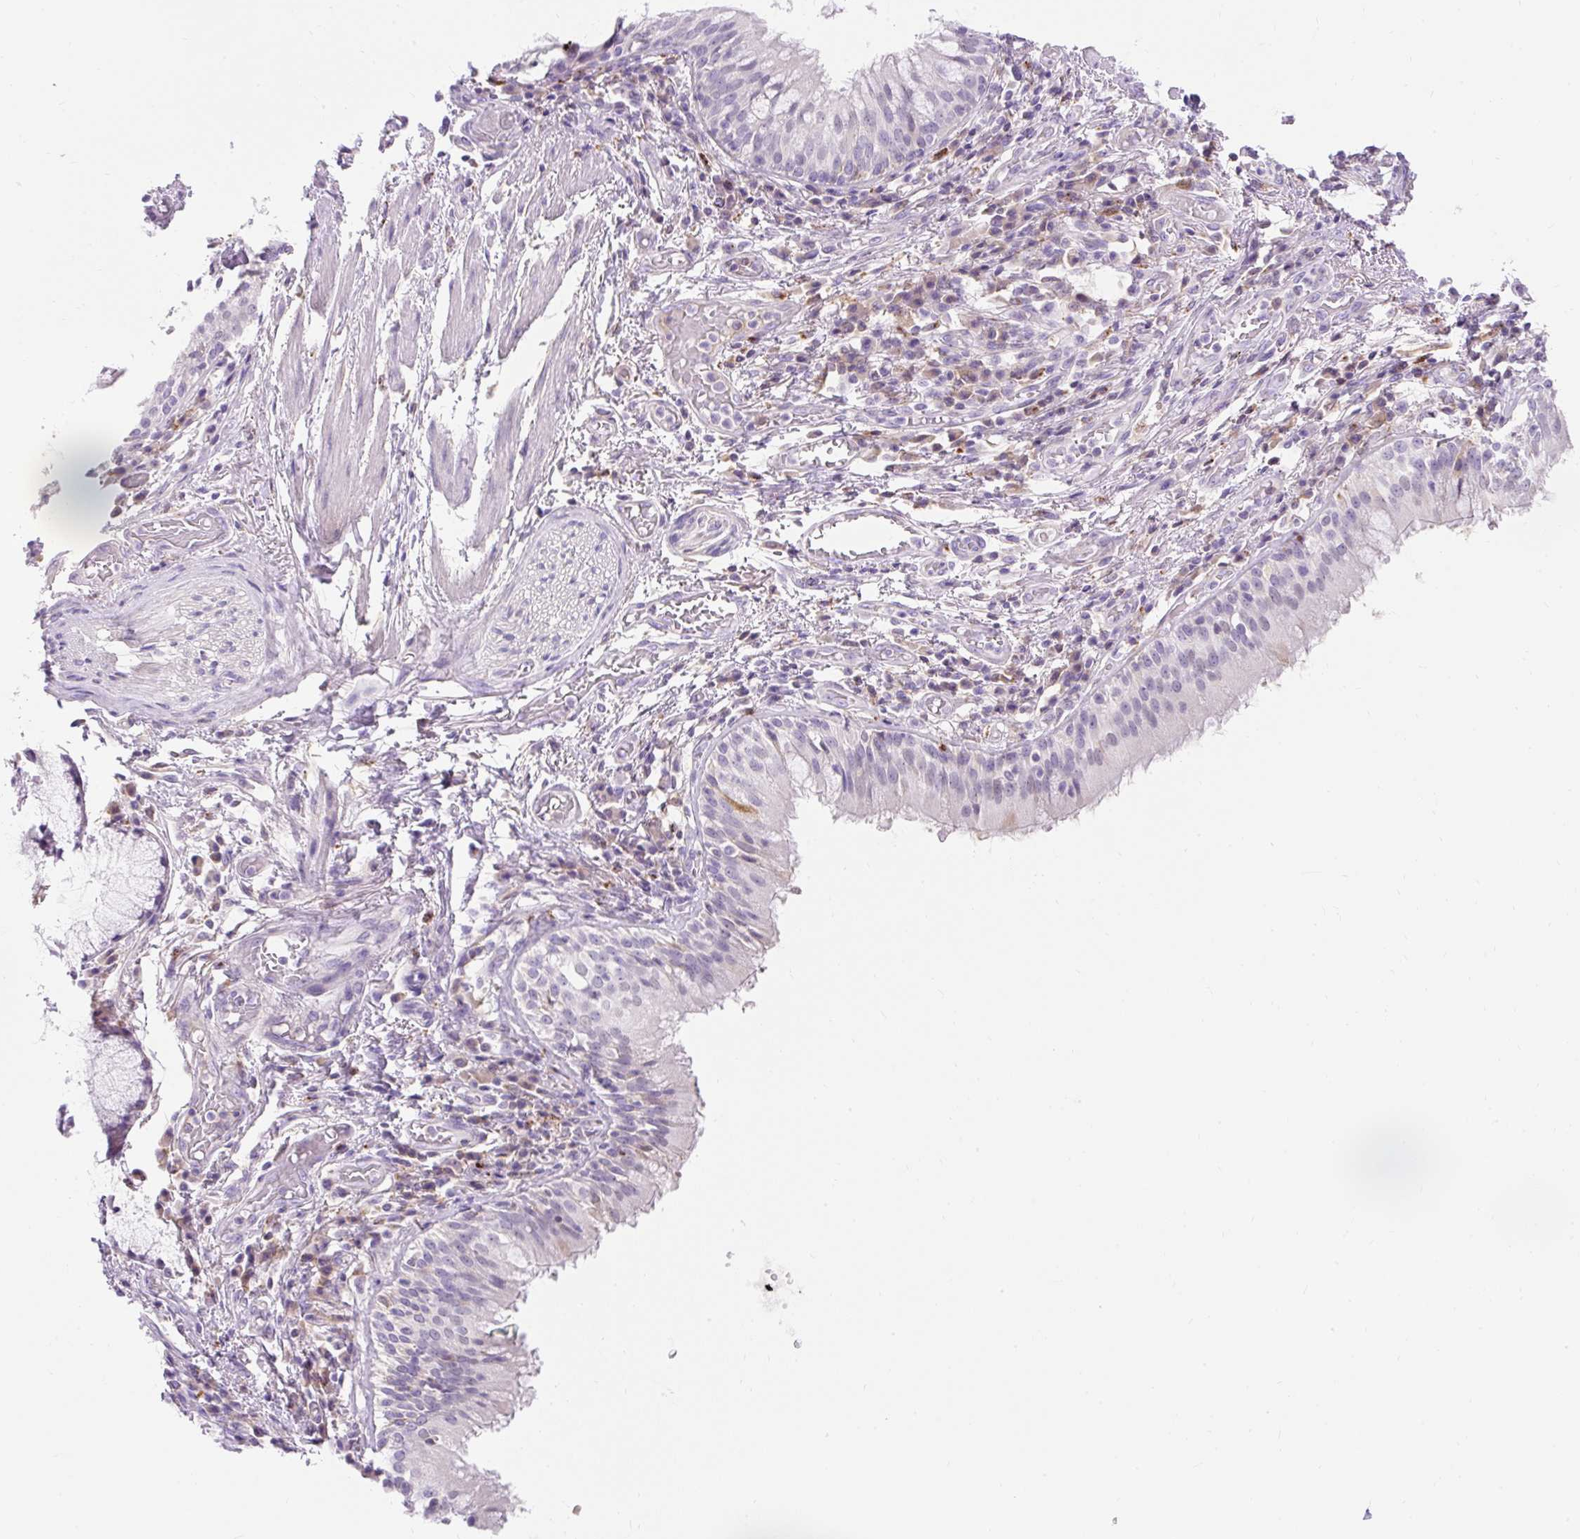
{"staining": {"intensity": "negative", "quantity": "none", "location": "none"}, "tissue": "adipose tissue", "cell_type": "Adipocytes", "image_type": "normal", "snomed": [{"axis": "morphology", "description": "Normal tissue, NOS"}, {"axis": "topography", "description": "Cartilage tissue"}, {"axis": "topography", "description": "Bronchus"}], "caption": "High power microscopy image of an IHC image of normal adipose tissue, revealing no significant staining in adipocytes. (DAB (3,3'-diaminobenzidine) immunohistochemistry visualized using brightfield microscopy, high magnification).", "gene": "TMEM150C", "patient": {"sex": "male", "age": 56}}